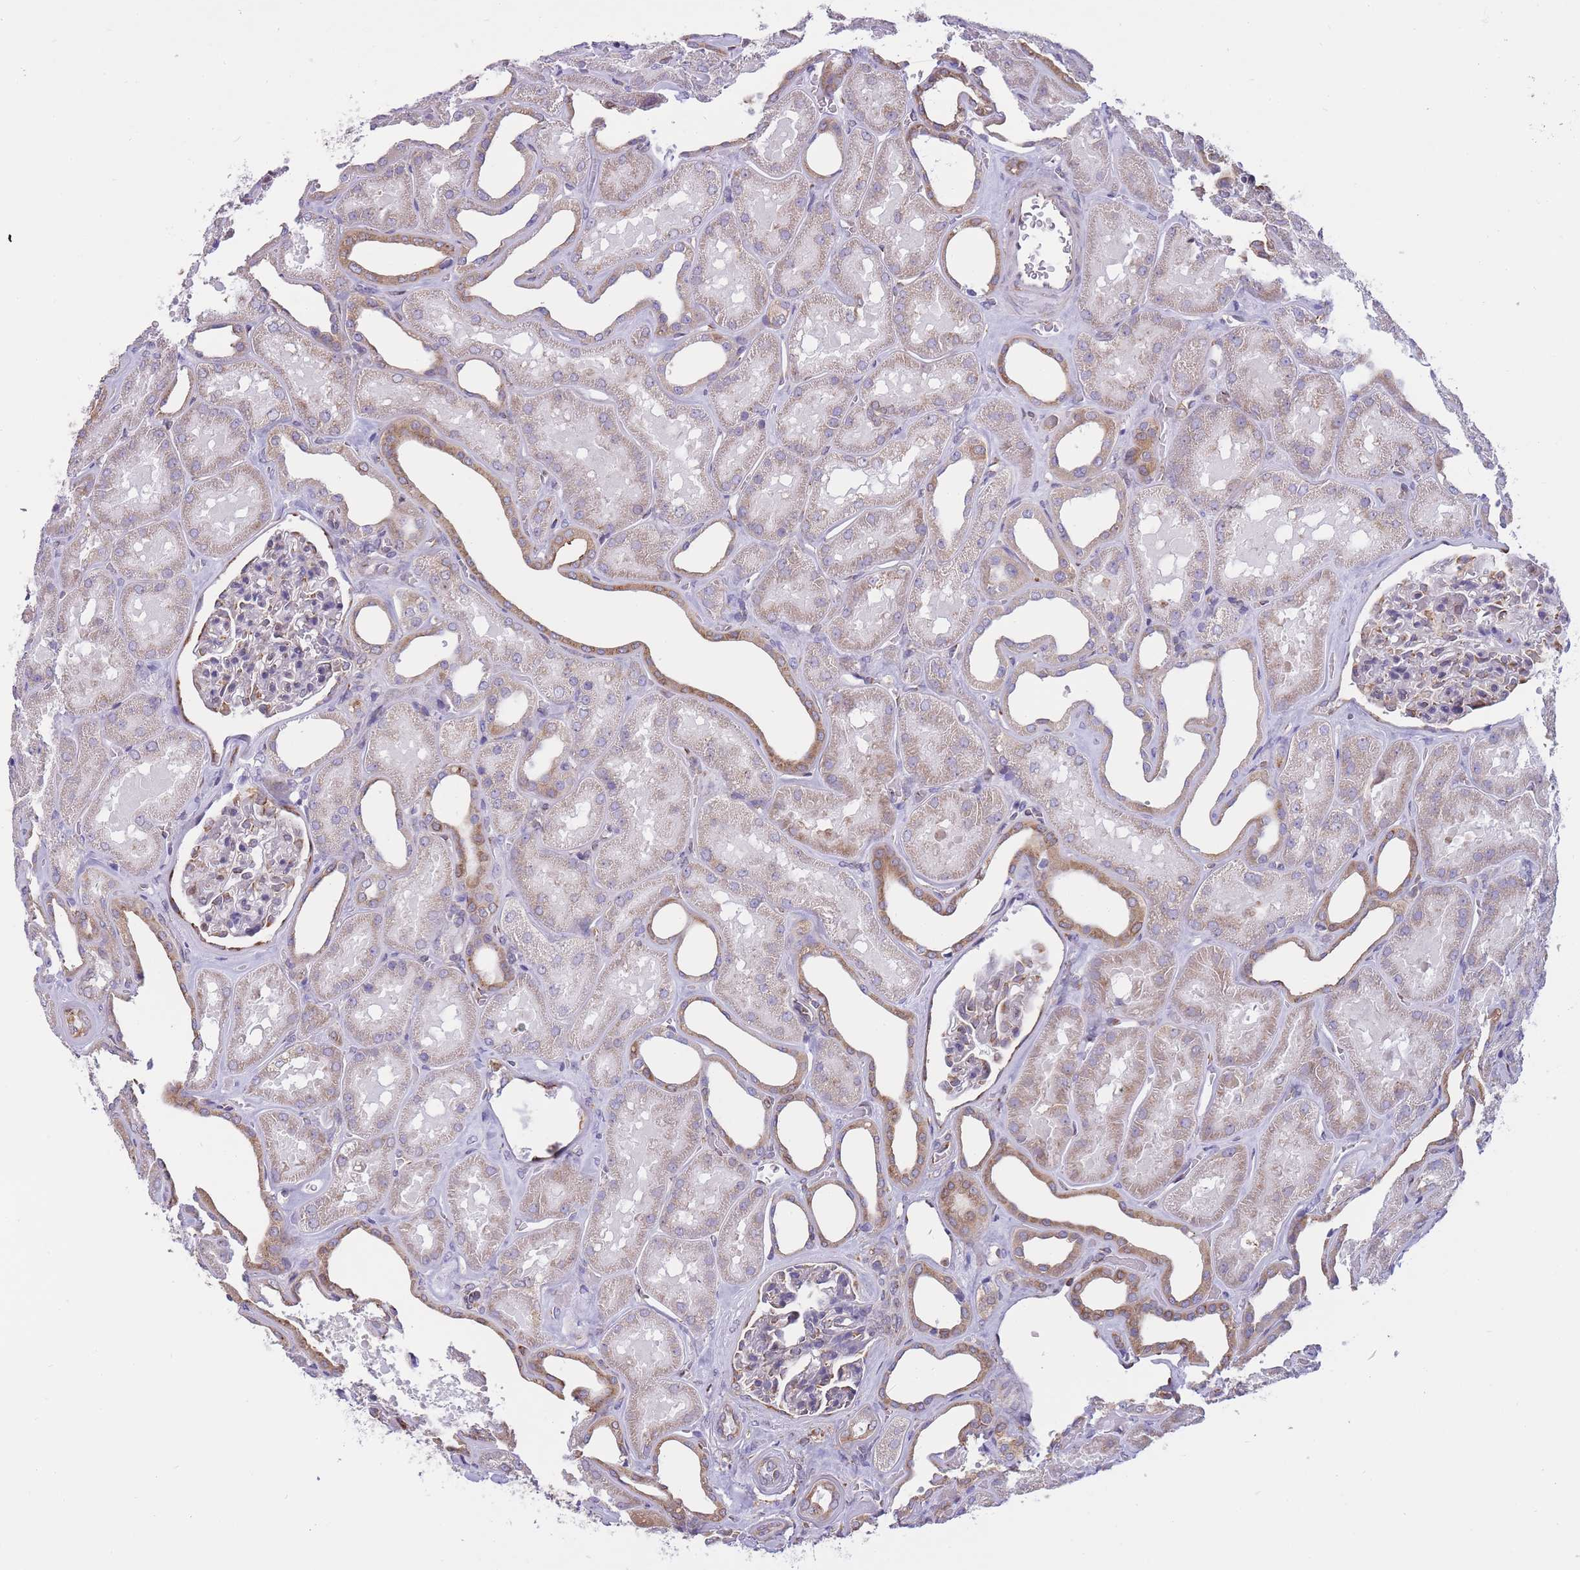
{"staining": {"intensity": "negative", "quantity": "none", "location": "none"}, "tissue": "kidney", "cell_type": "Cells in glomeruli", "image_type": "normal", "snomed": [{"axis": "morphology", "description": "Normal tissue, NOS"}, {"axis": "morphology", "description": "Adenocarcinoma, NOS"}, {"axis": "topography", "description": "Kidney"}], "caption": "This micrograph is of unremarkable kidney stained with immunohistochemistry (IHC) to label a protein in brown with the nuclei are counter-stained blue. There is no positivity in cells in glomeruli. (DAB immunohistochemistry (IHC) visualized using brightfield microscopy, high magnification).", "gene": "ZNF662", "patient": {"sex": "female", "age": 68}}